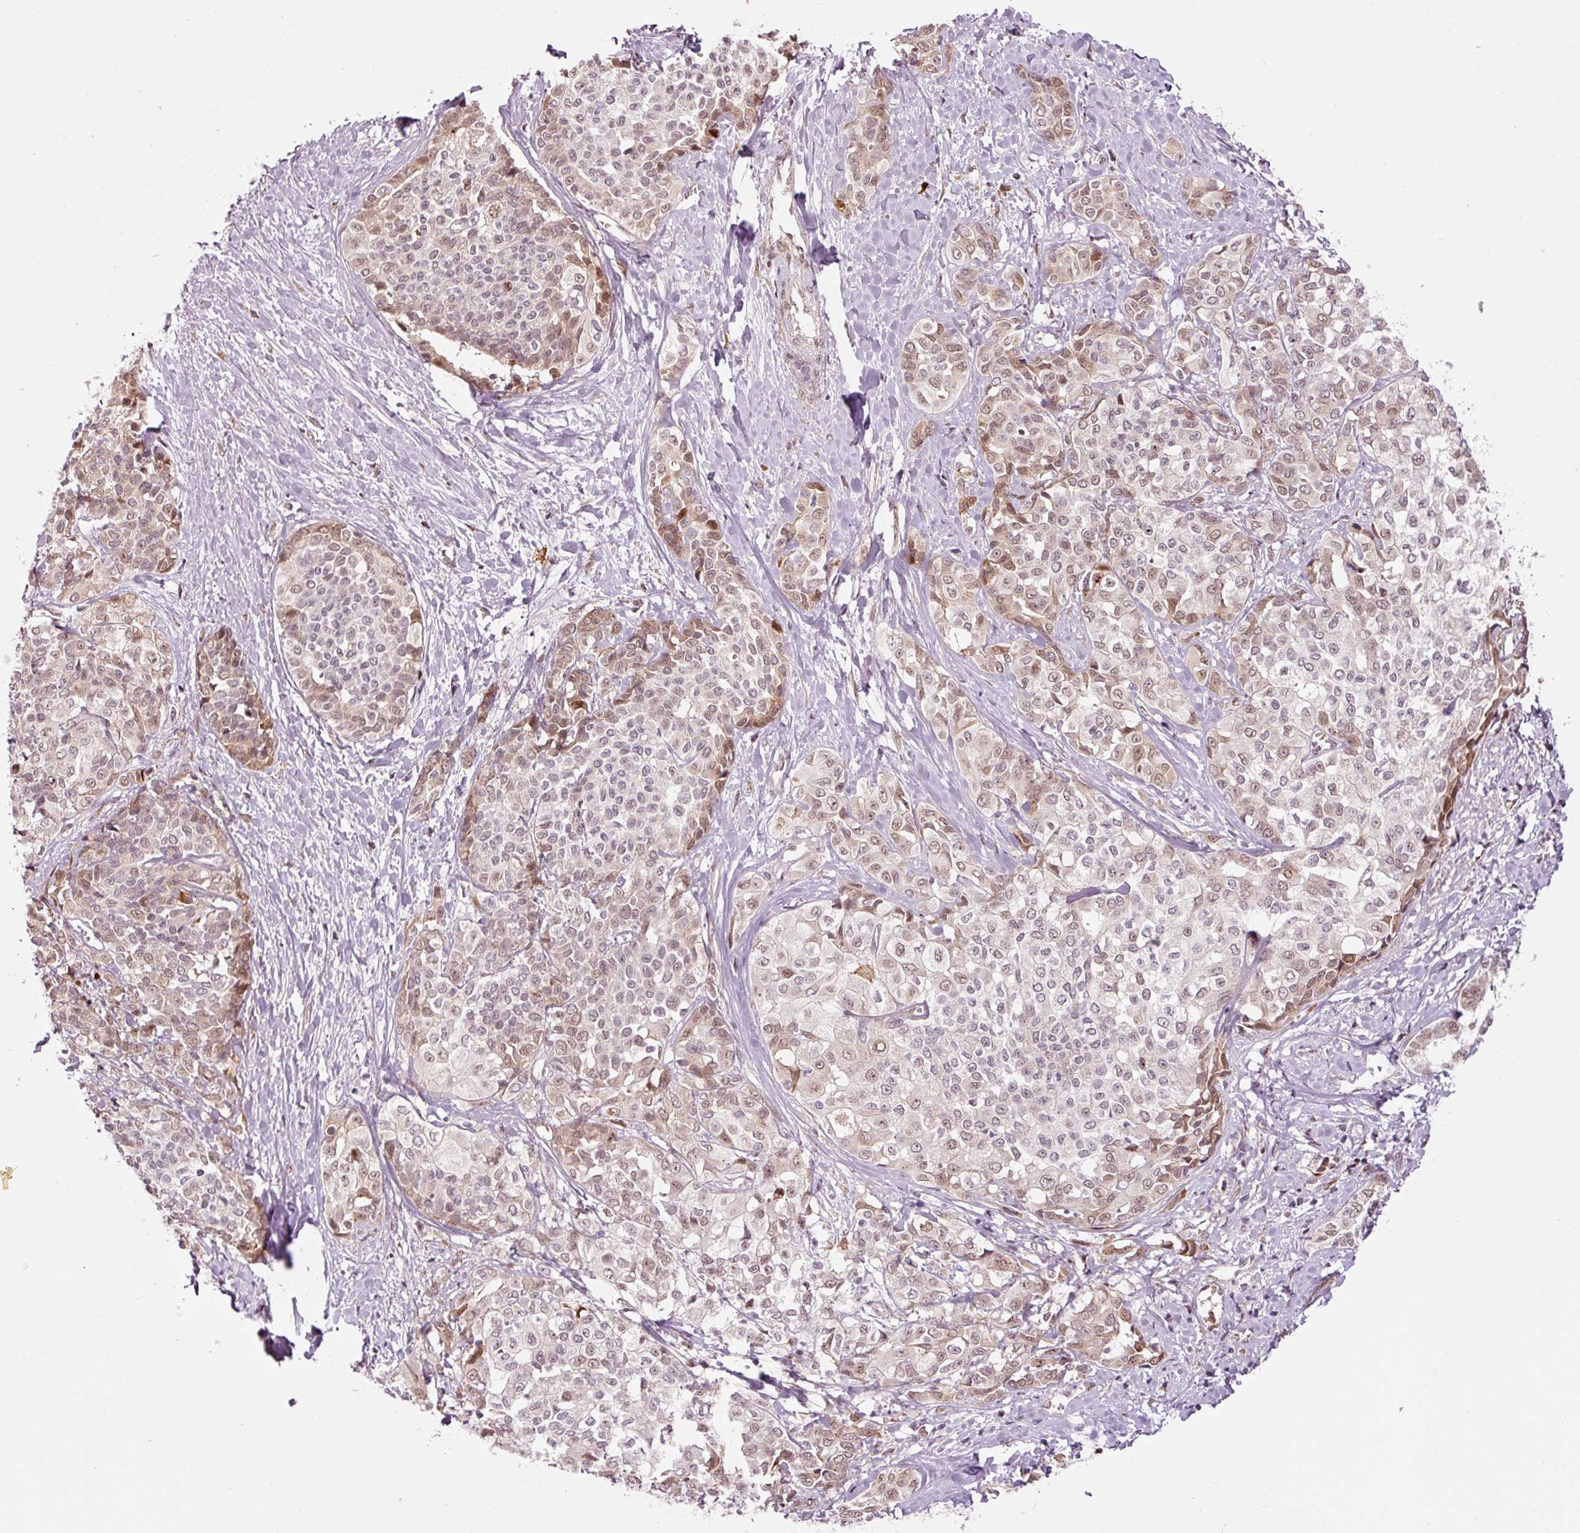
{"staining": {"intensity": "moderate", "quantity": "<25%", "location": "nuclear"}, "tissue": "liver cancer", "cell_type": "Tumor cells", "image_type": "cancer", "snomed": [{"axis": "morphology", "description": "Cholangiocarcinoma"}, {"axis": "topography", "description": "Liver"}], "caption": "A brown stain shows moderate nuclear positivity of a protein in human liver cancer (cholangiocarcinoma) tumor cells. The staining was performed using DAB, with brown indicating positive protein expression. Nuclei are stained blue with hematoxylin.", "gene": "ANKRD20A1", "patient": {"sex": "female", "age": 77}}